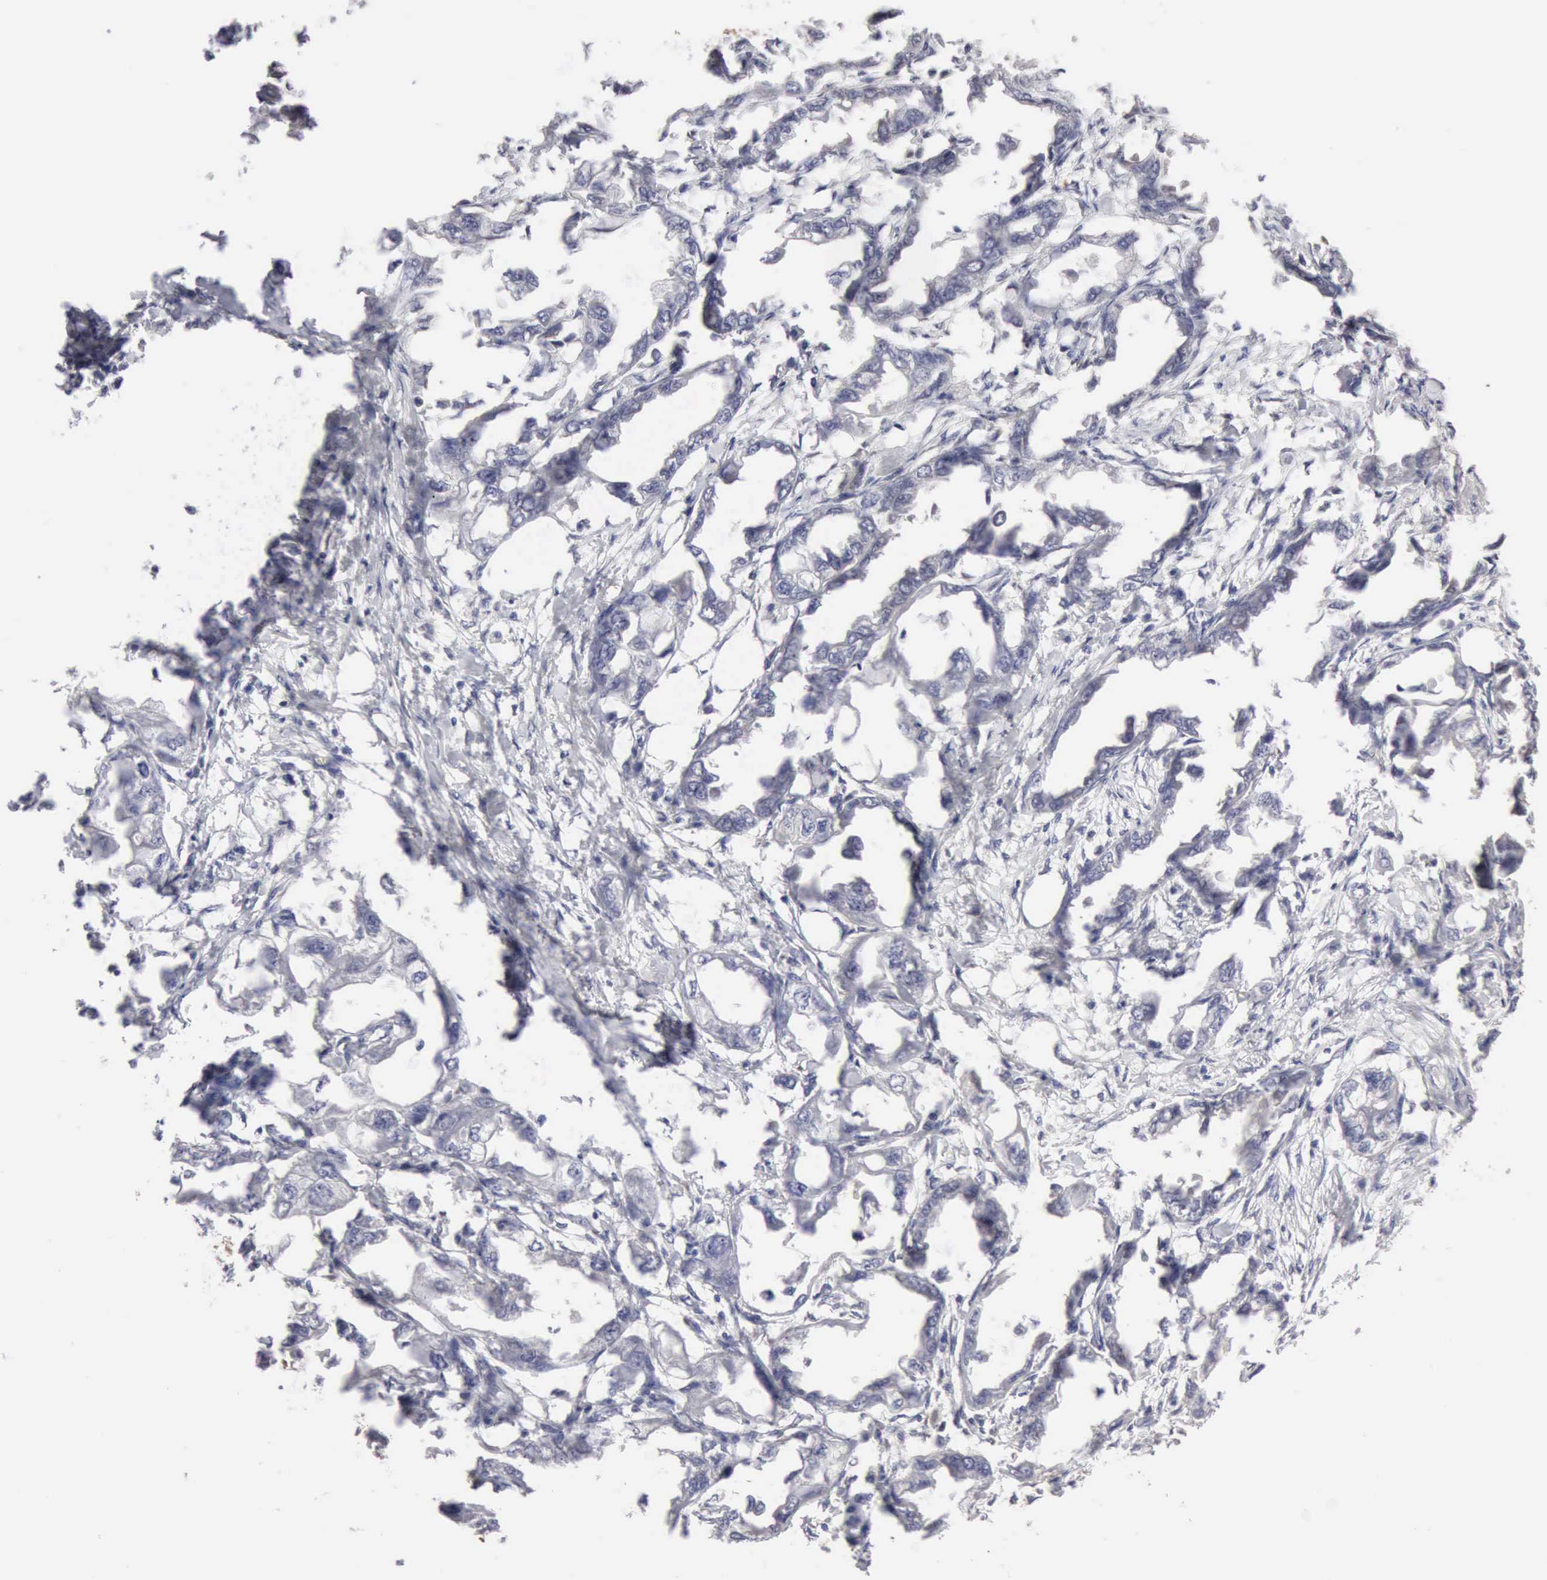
{"staining": {"intensity": "negative", "quantity": "none", "location": "none"}, "tissue": "endometrial cancer", "cell_type": "Tumor cells", "image_type": "cancer", "snomed": [{"axis": "morphology", "description": "Adenocarcinoma, NOS"}, {"axis": "topography", "description": "Endometrium"}], "caption": "Immunohistochemical staining of adenocarcinoma (endometrial) demonstrates no significant expression in tumor cells.", "gene": "PTGR2", "patient": {"sex": "female", "age": 67}}